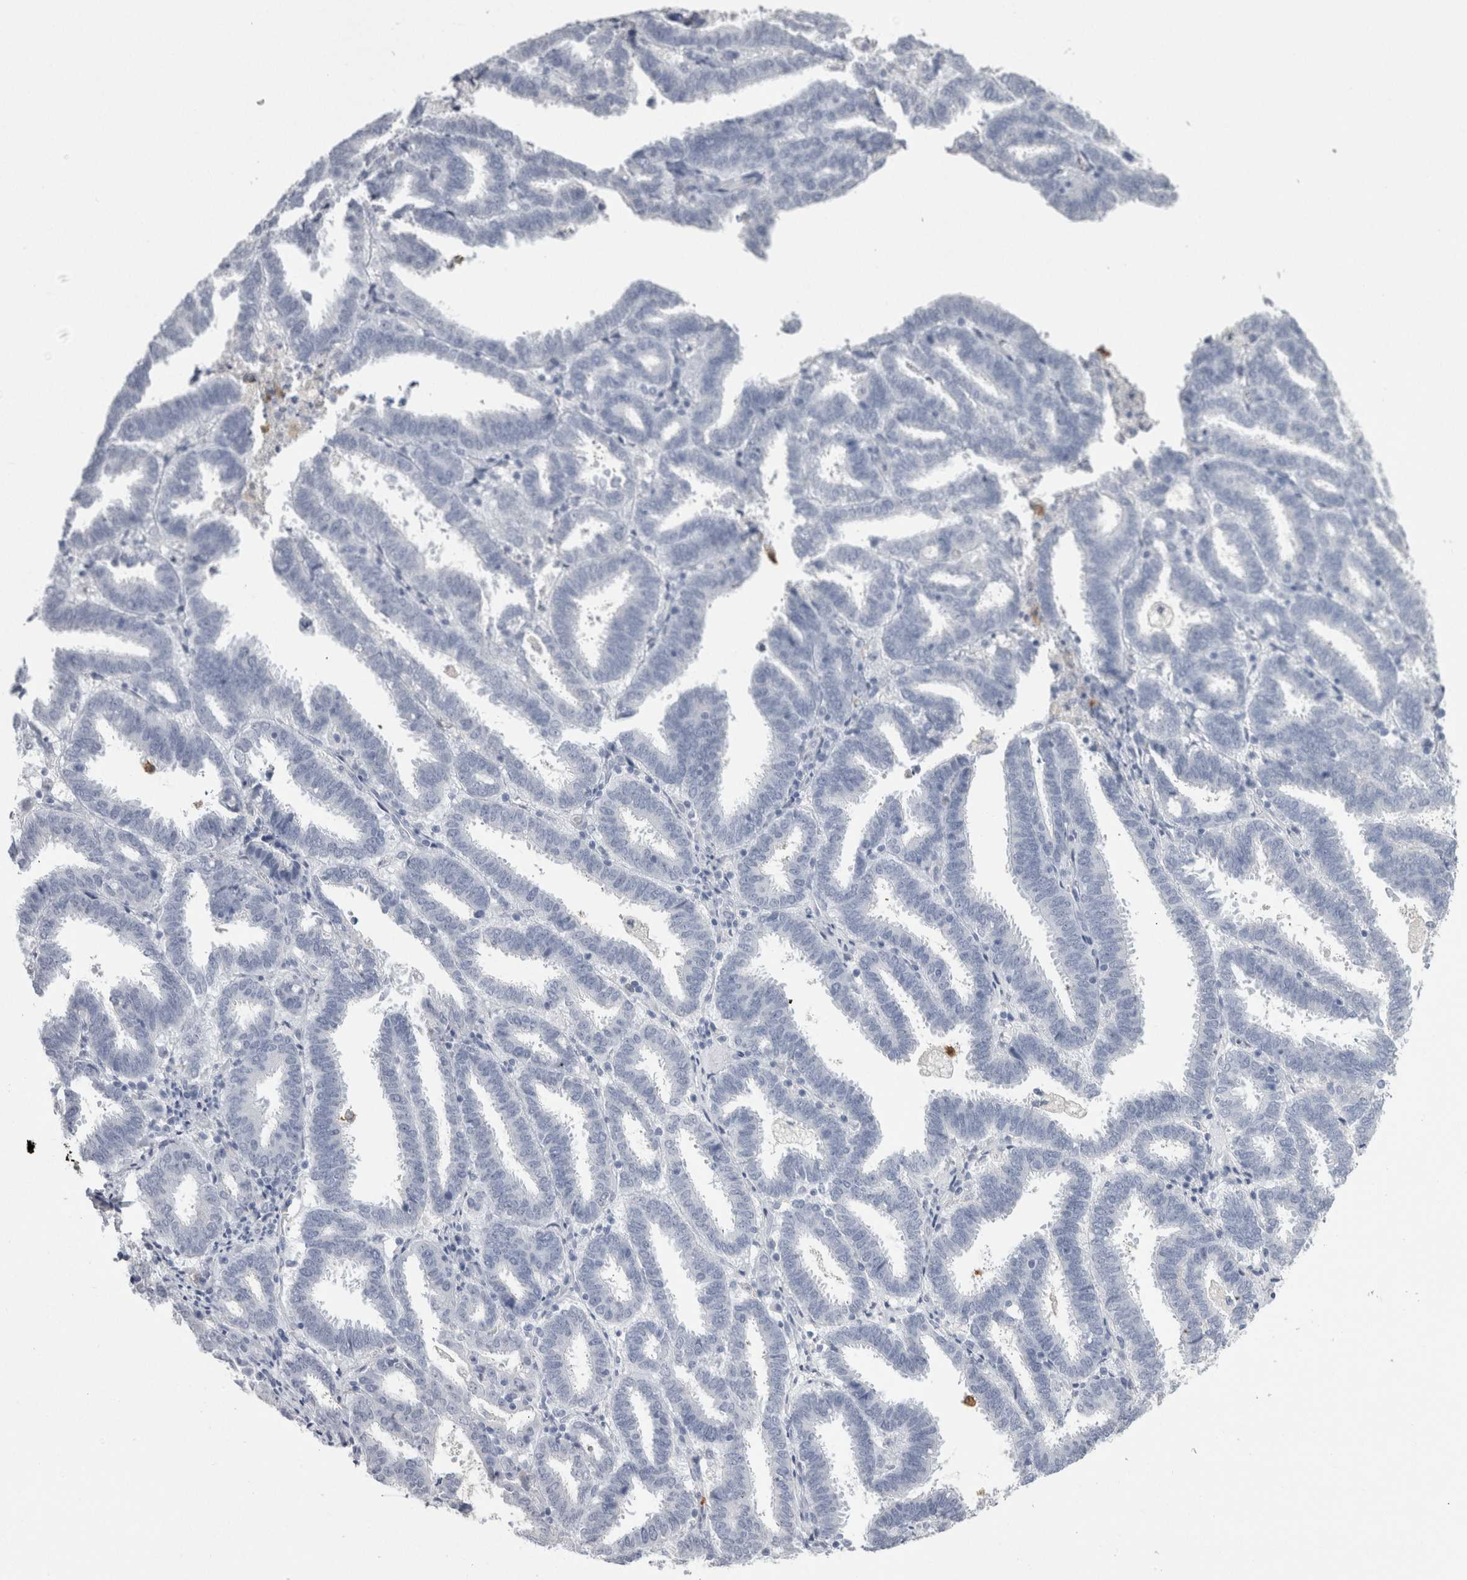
{"staining": {"intensity": "negative", "quantity": "none", "location": "none"}, "tissue": "endometrial cancer", "cell_type": "Tumor cells", "image_type": "cancer", "snomed": [{"axis": "morphology", "description": "Adenocarcinoma, NOS"}, {"axis": "topography", "description": "Uterus"}], "caption": "An immunohistochemistry (IHC) histopathology image of adenocarcinoma (endometrial) is shown. There is no staining in tumor cells of adenocarcinoma (endometrial).", "gene": "S100A12", "patient": {"sex": "female", "age": 83}}